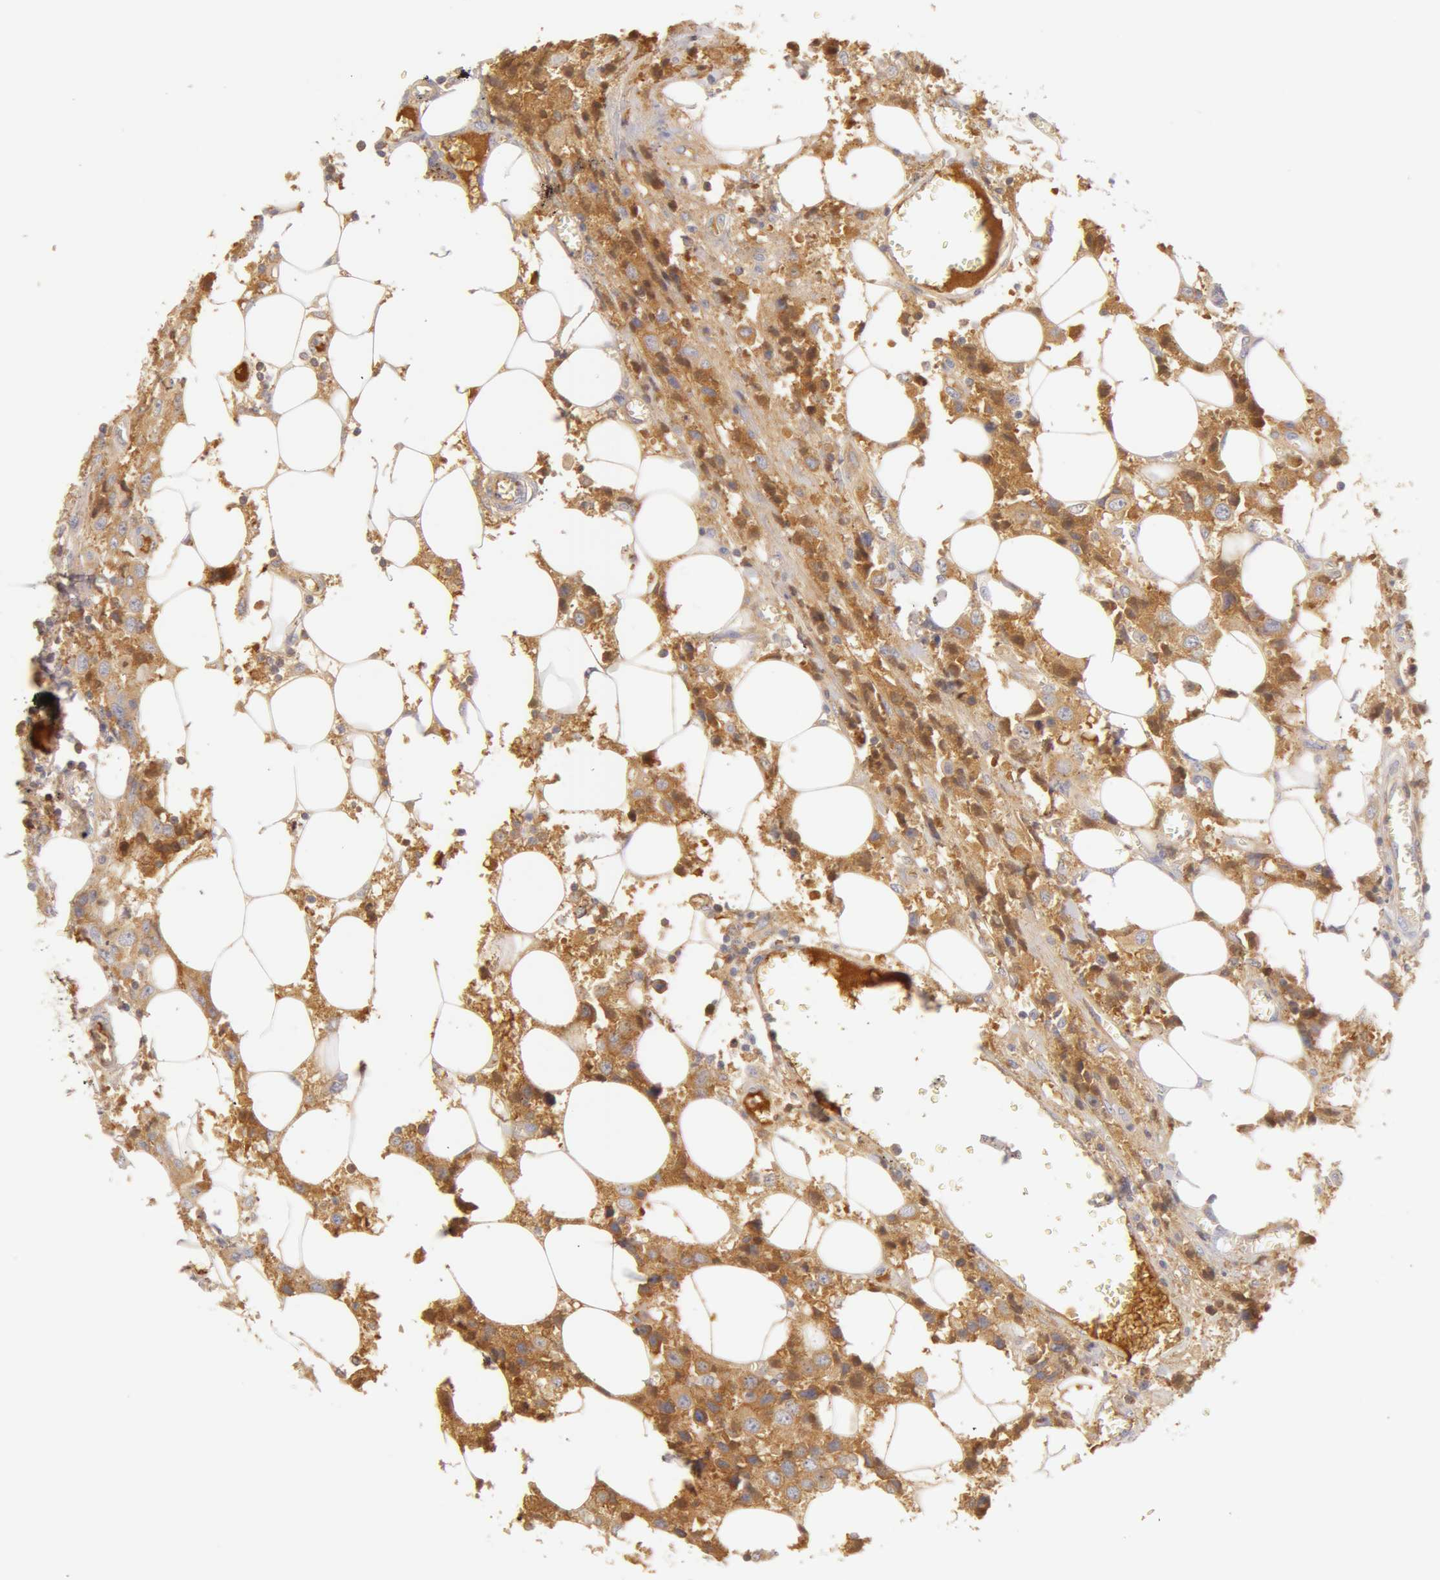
{"staining": {"intensity": "moderate", "quantity": ">75%", "location": "cytoplasmic/membranous"}, "tissue": "breast cancer", "cell_type": "Tumor cells", "image_type": "cancer", "snomed": [{"axis": "morphology", "description": "Duct carcinoma"}, {"axis": "topography", "description": "Breast"}], "caption": "A micrograph of intraductal carcinoma (breast) stained for a protein demonstrates moderate cytoplasmic/membranous brown staining in tumor cells.", "gene": "GC", "patient": {"sex": "female", "age": 58}}